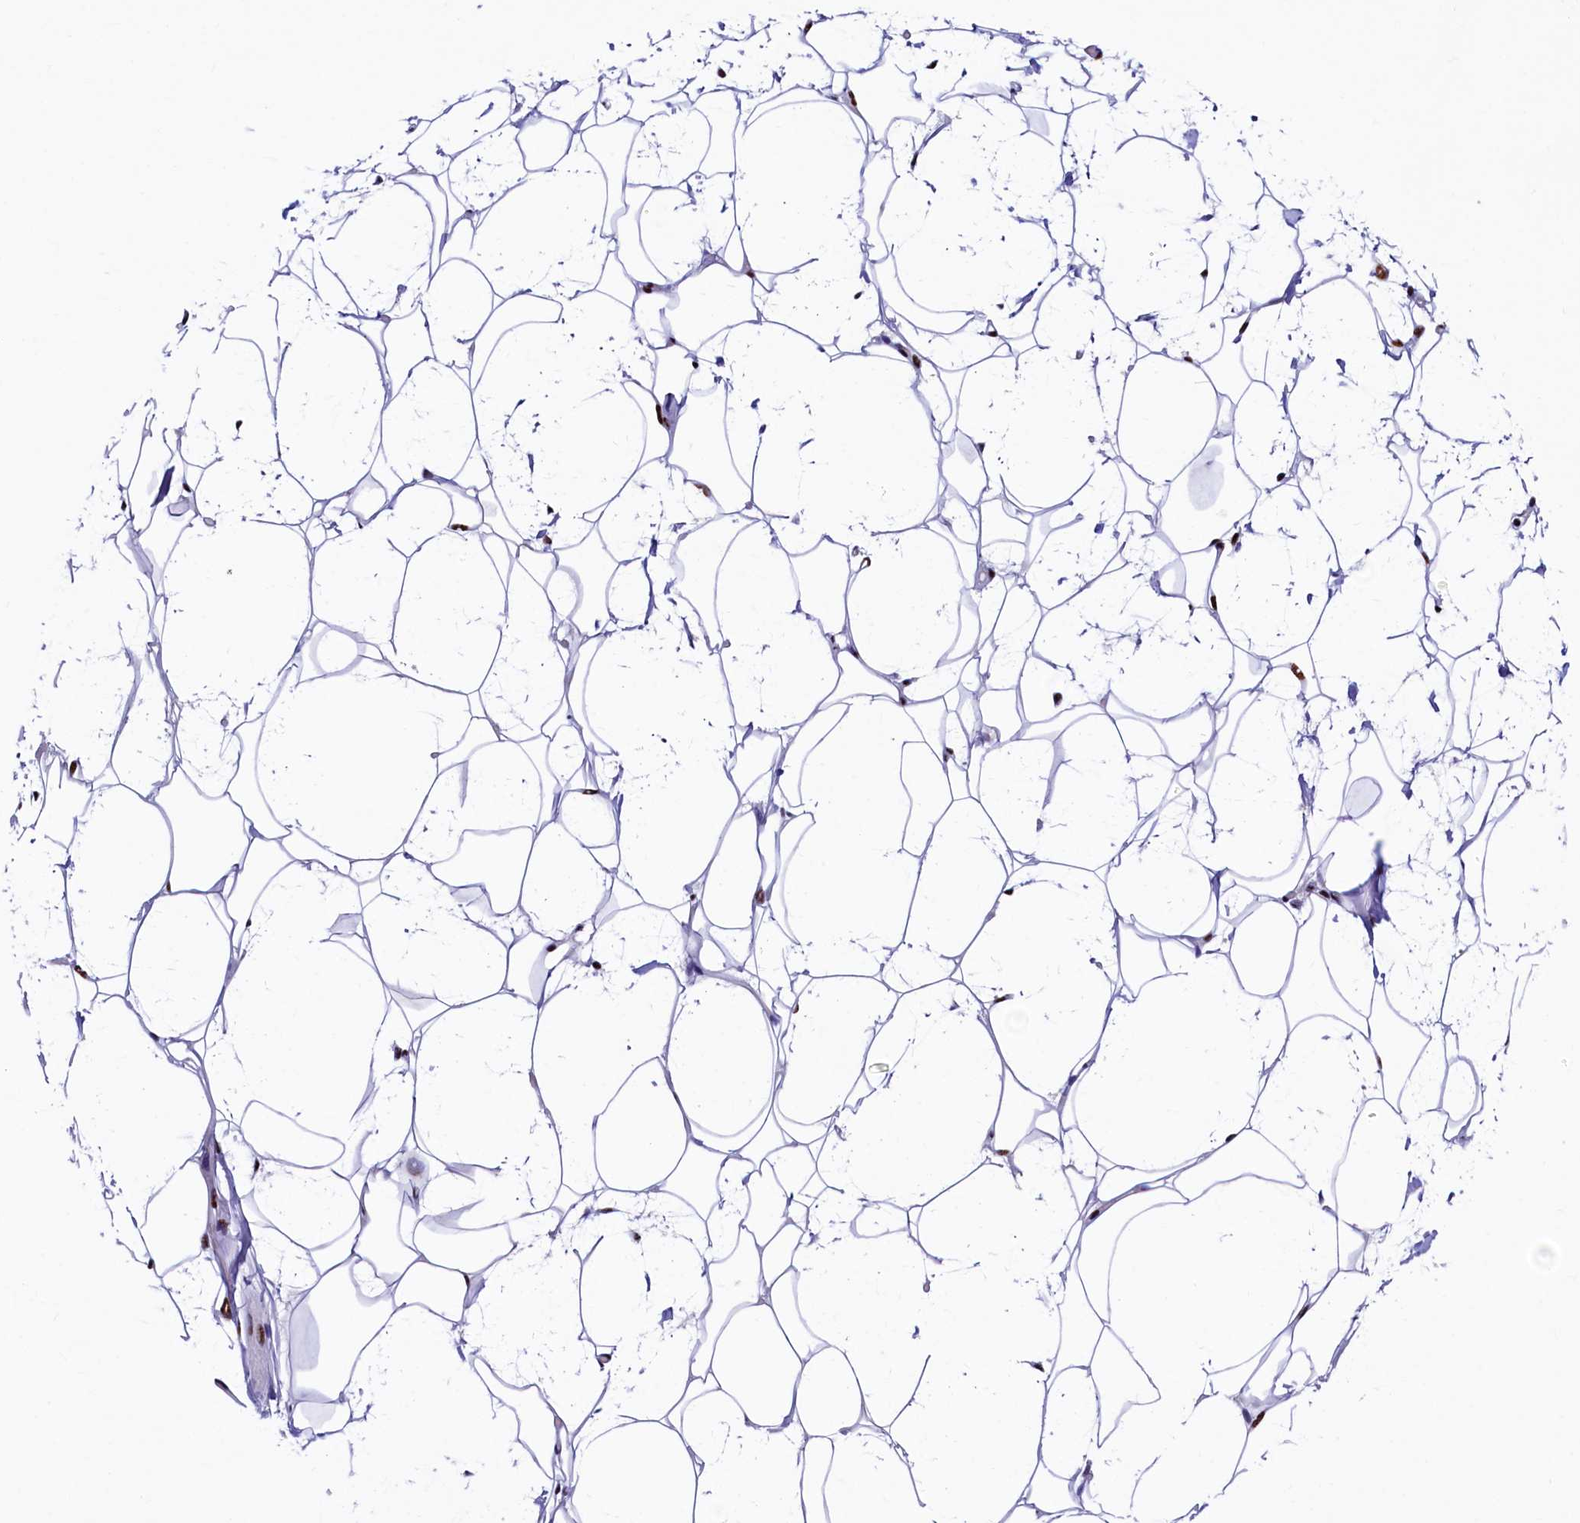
{"staining": {"intensity": "moderate", "quantity": ">75%", "location": "nuclear"}, "tissue": "adipose tissue", "cell_type": "Adipocytes", "image_type": "normal", "snomed": [{"axis": "morphology", "description": "Normal tissue, NOS"}, {"axis": "topography", "description": "Breast"}], "caption": "The photomicrograph shows staining of benign adipose tissue, revealing moderate nuclear protein expression (brown color) within adipocytes.", "gene": "SRRM2", "patient": {"sex": "female", "age": 26}}